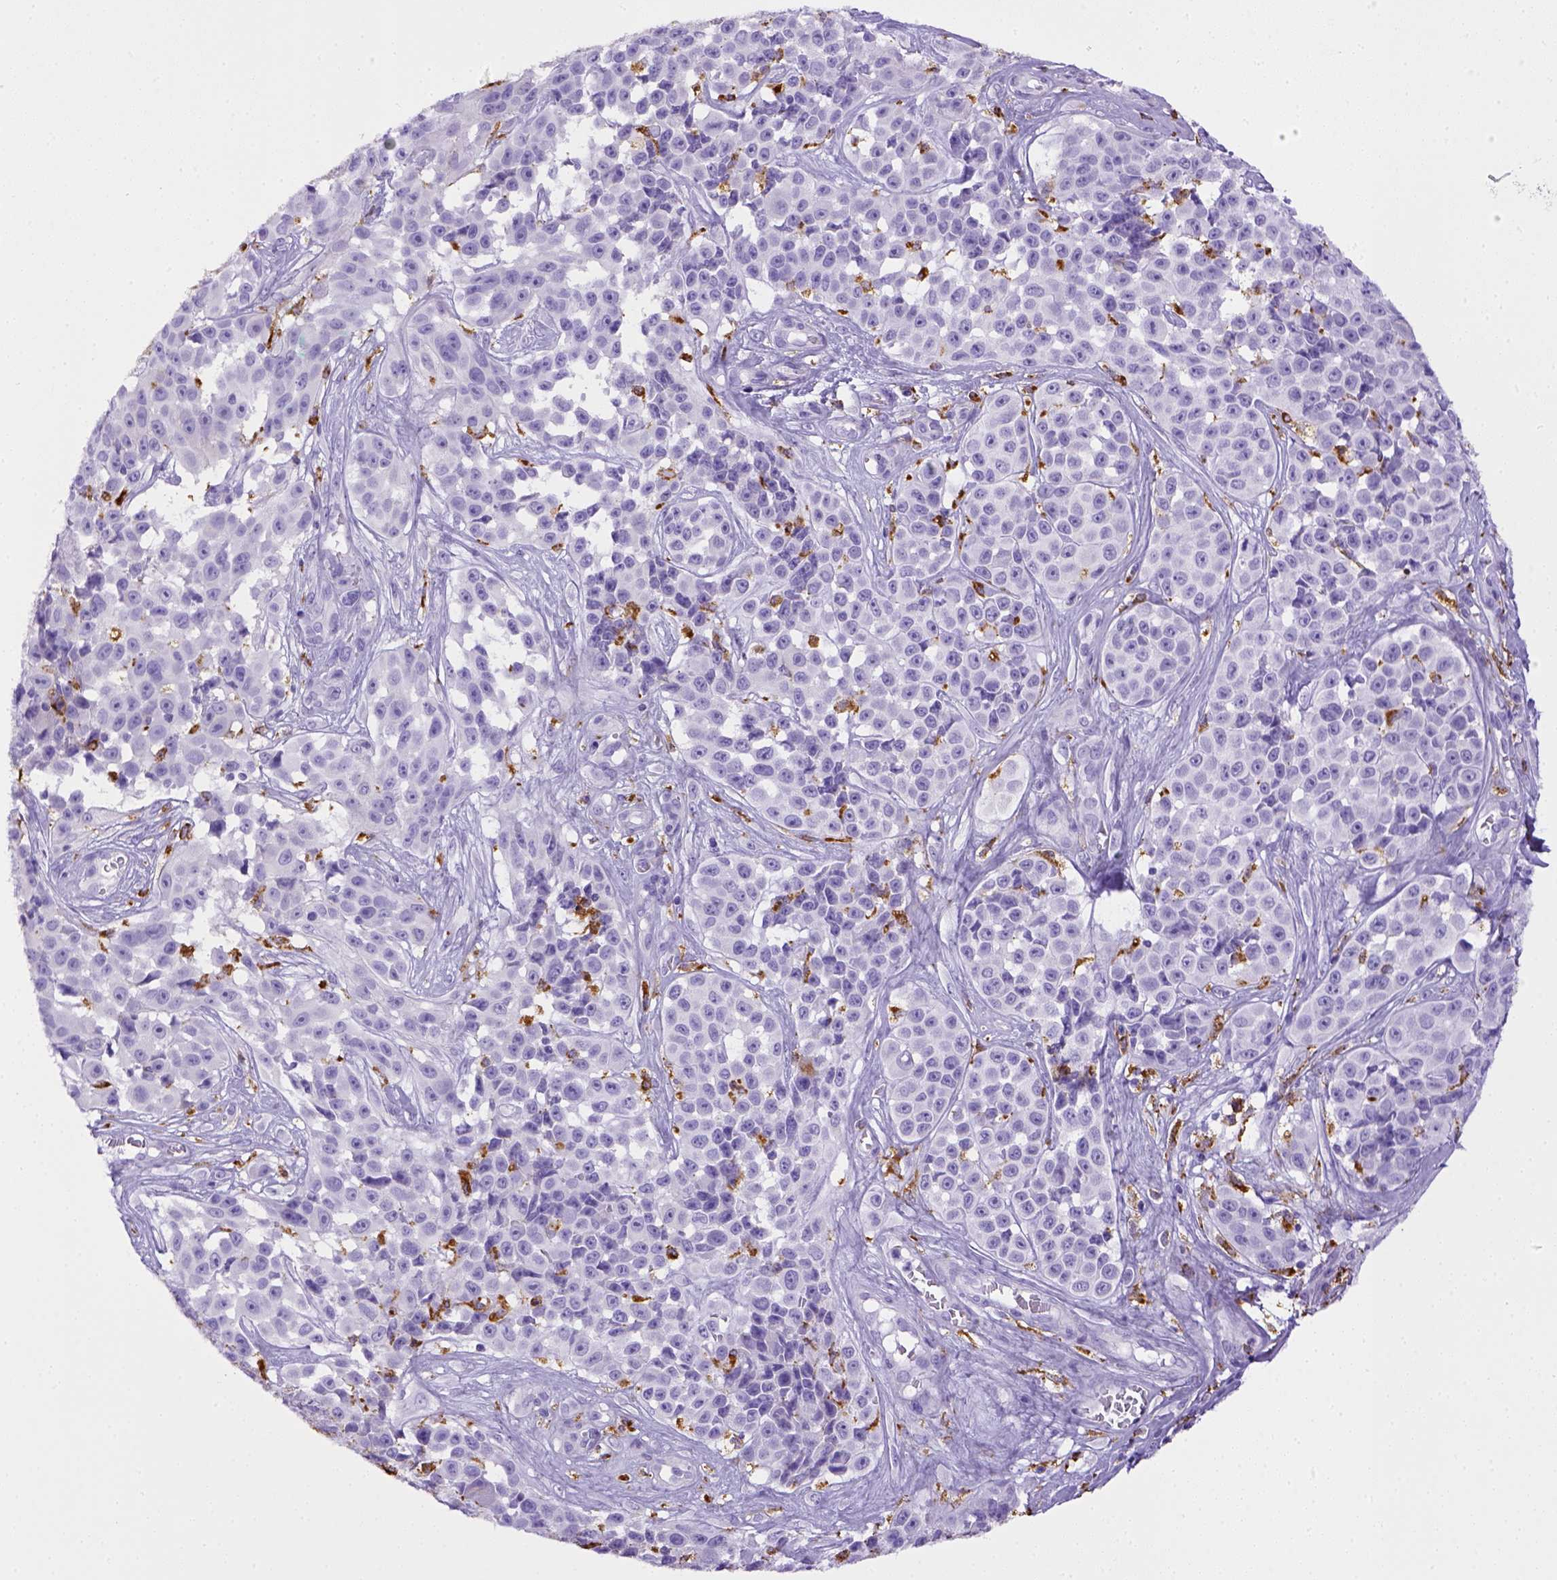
{"staining": {"intensity": "negative", "quantity": "none", "location": "none"}, "tissue": "melanoma", "cell_type": "Tumor cells", "image_type": "cancer", "snomed": [{"axis": "morphology", "description": "Malignant melanoma, NOS"}, {"axis": "topography", "description": "Skin"}], "caption": "Tumor cells show no significant positivity in malignant melanoma.", "gene": "CD68", "patient": {"sex": "female", "age": 88}}